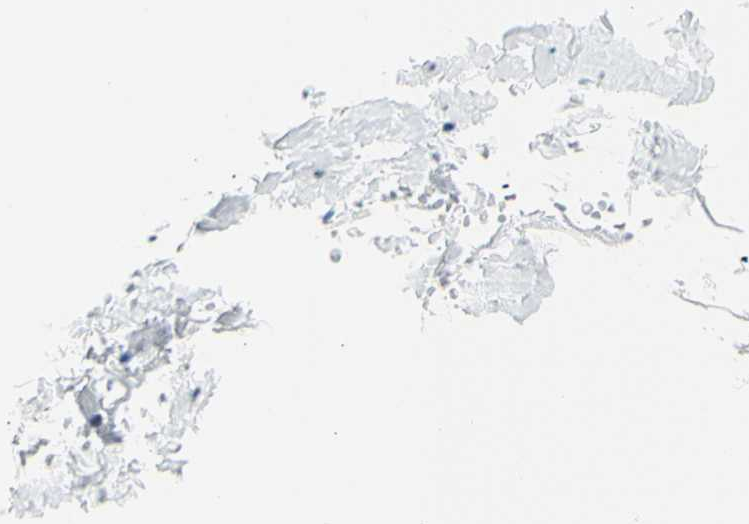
{"staining": {"intensity": "negative", "quantity": "none", "location": "none"}, "tissue": "adipose tissue", "cell_type": "Adipocytes", "image_type": "normal", "snomed": [{"axis": "morphology", "description": "Normal tissue, NOS"}, {"axis": "topography", "description": "Breast"}, {"axis": "topography", "description": "Adipose tissue"}], "caption": "Adipocytes are negative for brown protein staining in benign adipose tissue. (DAB immunohistochemistry, high magnification).", "gene": "HPCA", "patient": {"sex": "female", "age": 25}}